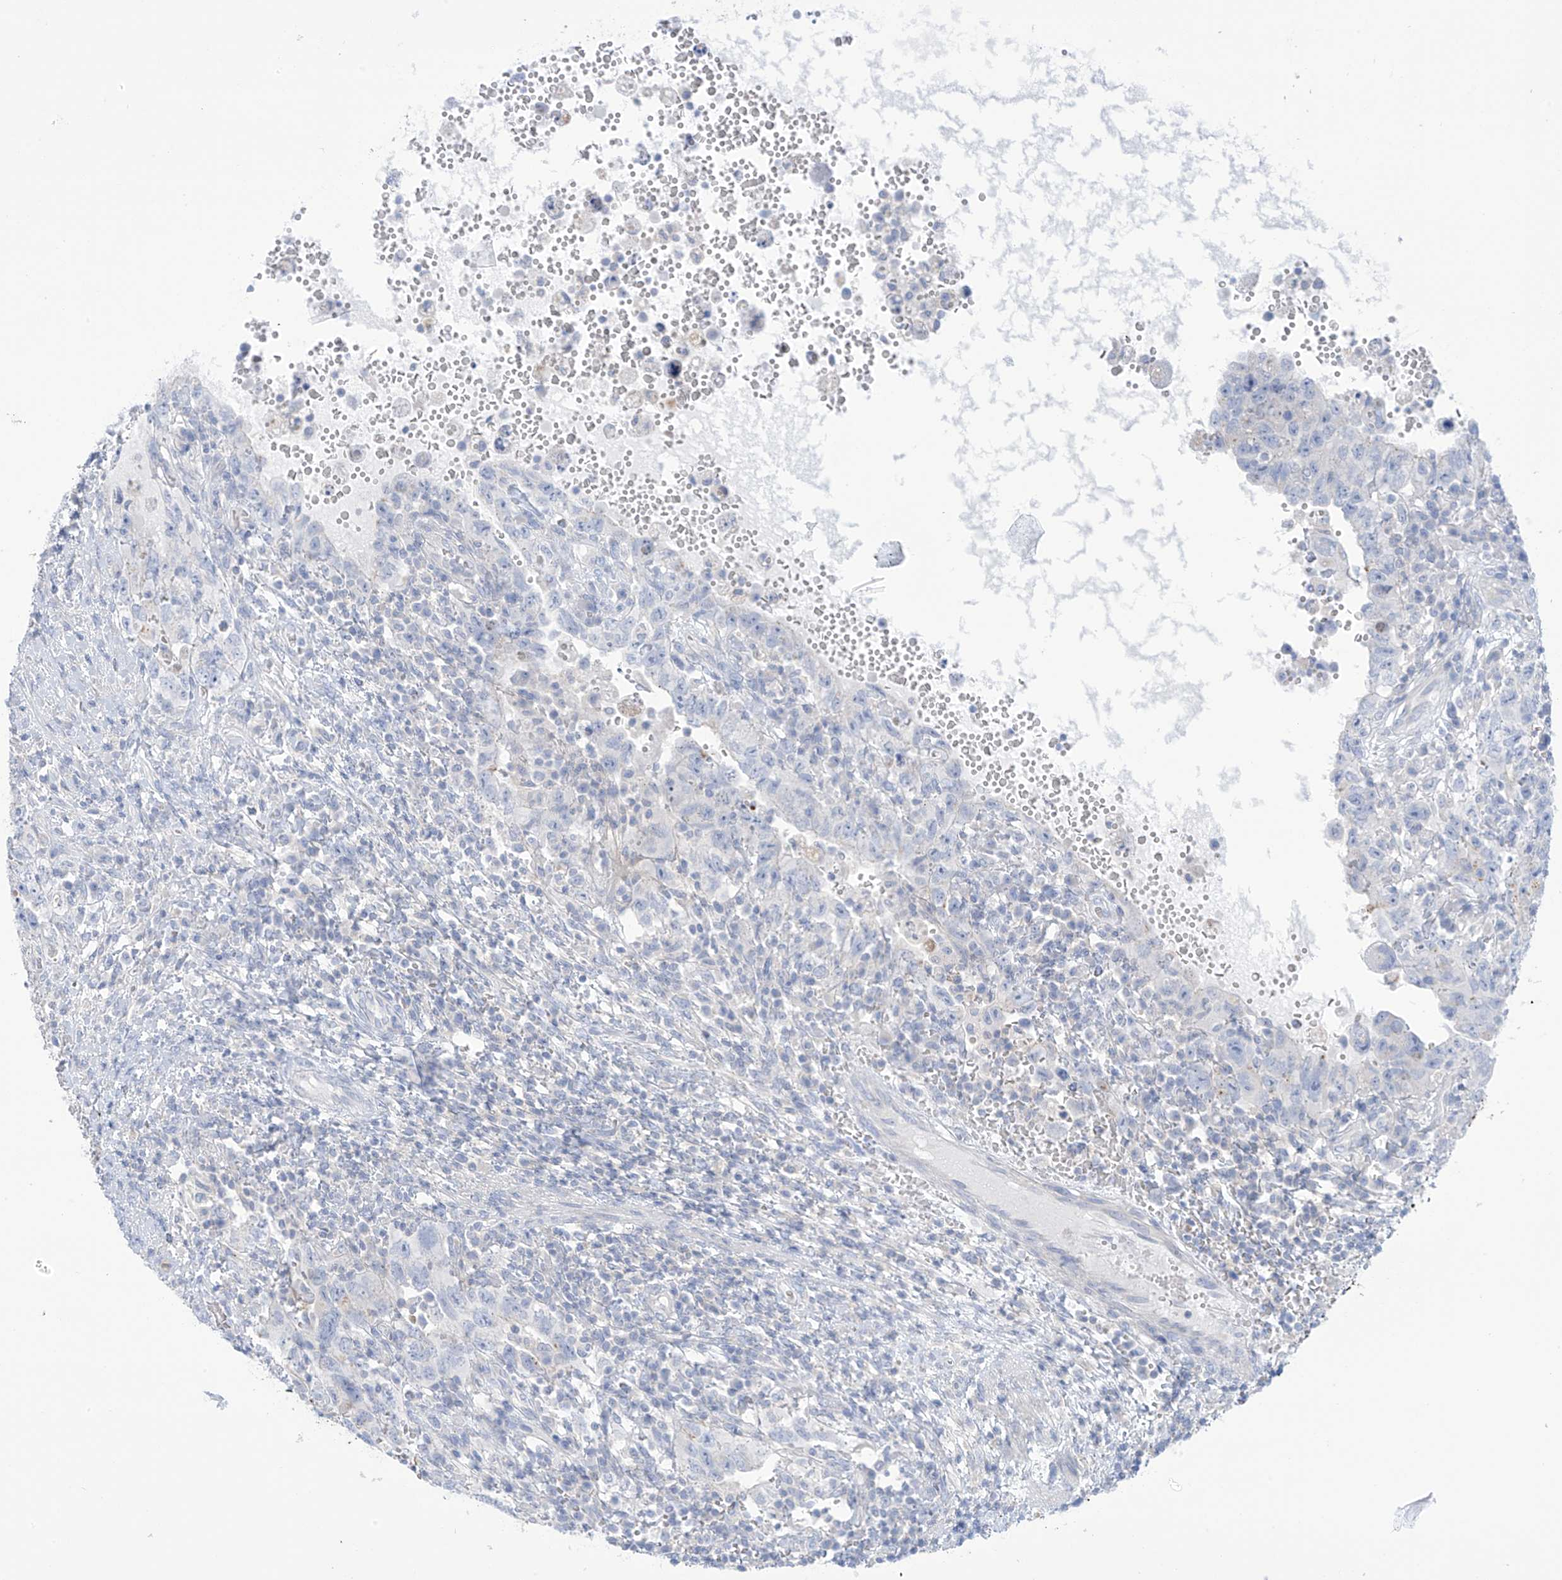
{"staining": {"intensity": "negative", "quantity": "none", "location": "none"}, "tissue": "testis cancer", "cell_type": "Tumor cells", "image_type": "cancer", "snomed": [{"axis": "morphology", "description": "Carcinoma, Embryonal, NOS"}, {"axis": "topography", "description": "Testis"}], "caption": "Immunohistochemistry photomicrograph of embryonal carcinoma (testis) stained for a protein (brown), which shows no positivity in tumor cells. The staining is performed using DAB brown chromogen with nuclei counter-stained in using hematoxylin.", "gene": "FABP2", "patient": {"sex": "male", "age": 26}}